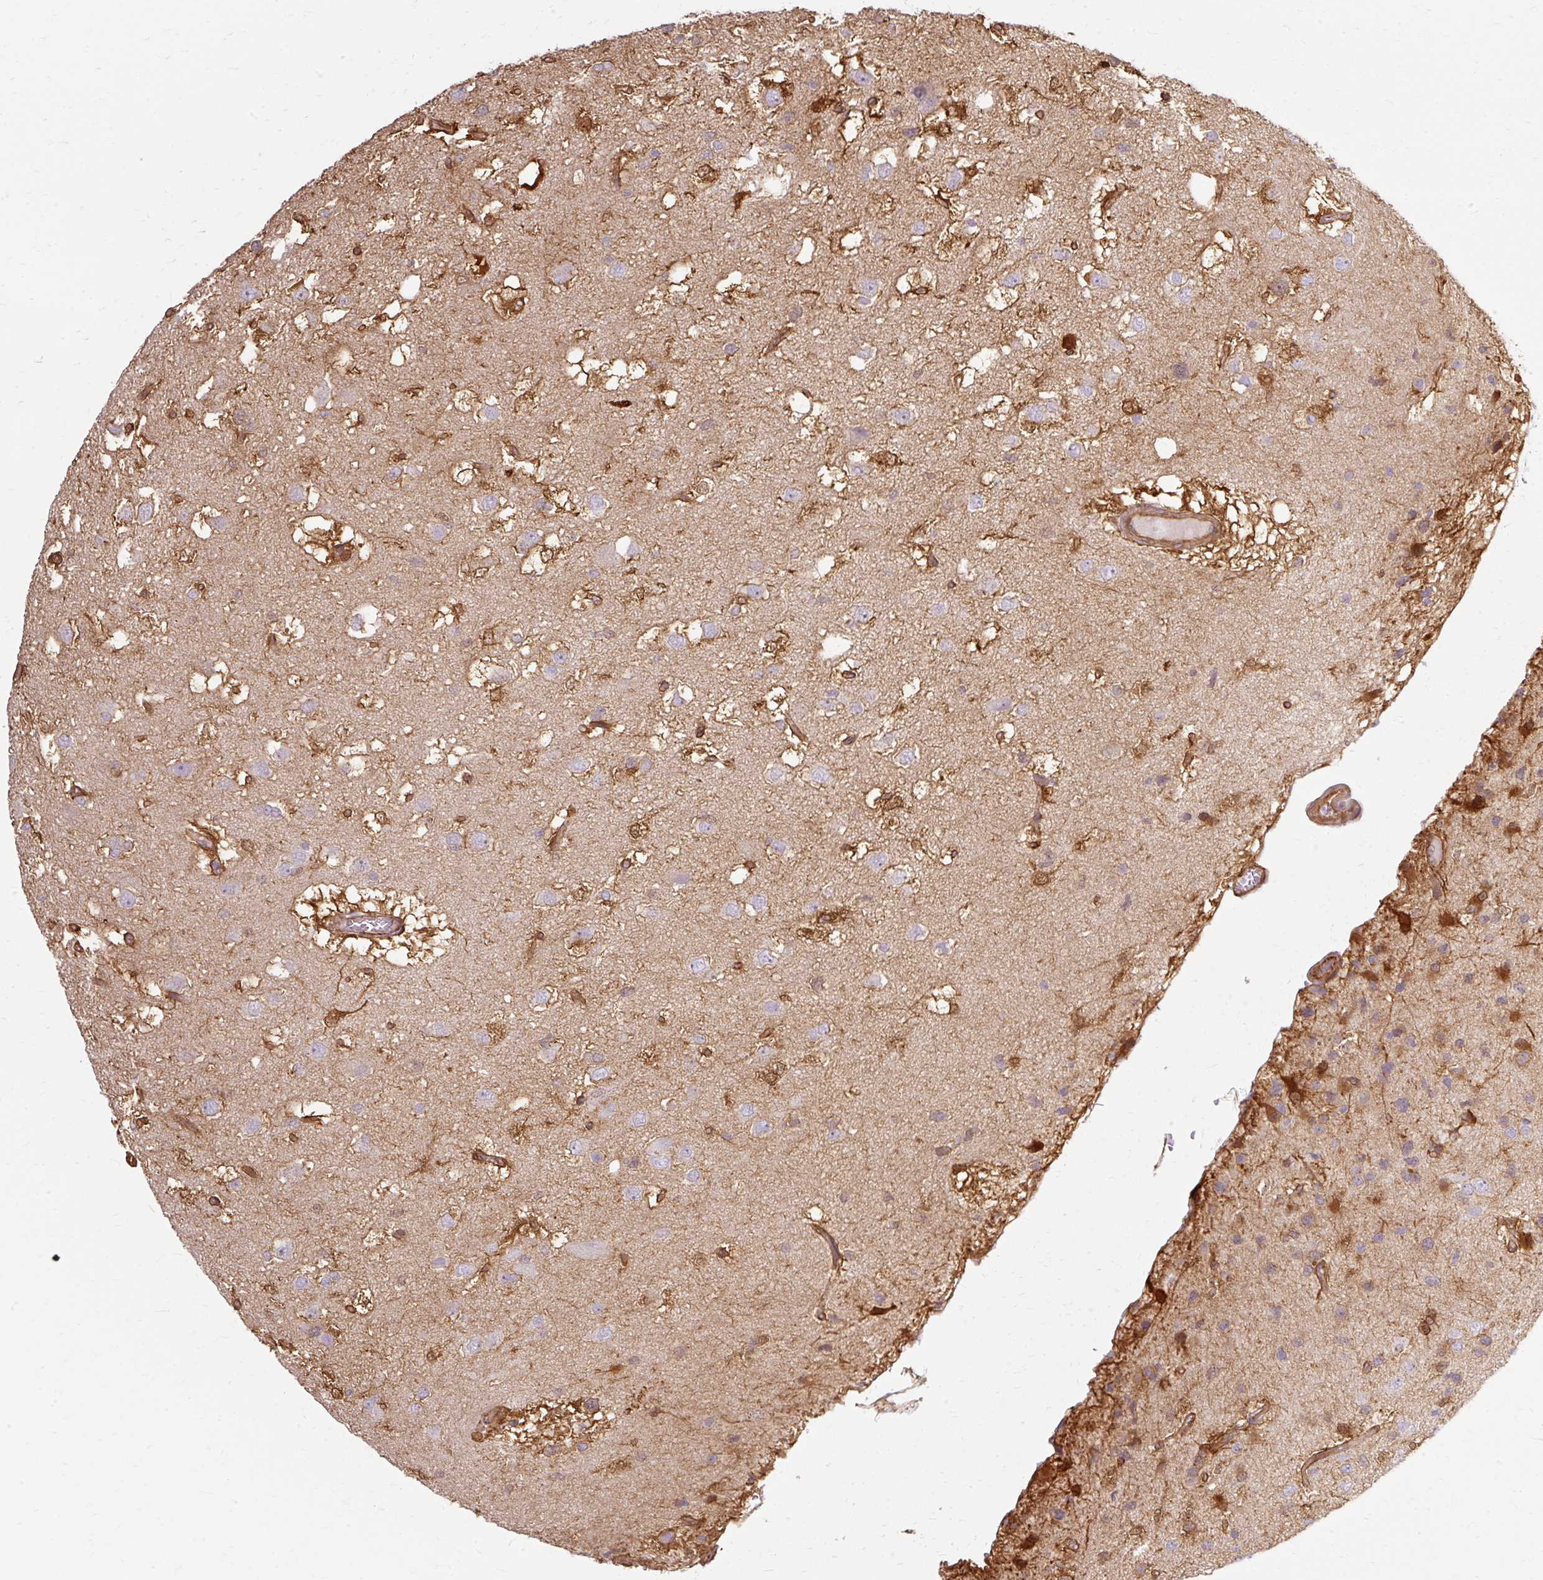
{"staining": {"intensity": "negative", "quantity": "none", "location": "none"}, "tissue": "glioma", "cell_type": "Tumor cells", "image_type": "cancer", "snomed": [{"axis": "morphology", "description": "Glioma, malignant, High grade"}, {"axis": "topography", "description": "Brain"}], "caption": "This is a histopathology image of immunohistochemistry (IHC) staining of glioma, which shows no staining in tumor cells. Nuclei are stained in blue.", "gene": "CNN3", "patient": {"sex": "male", "age": 53}}